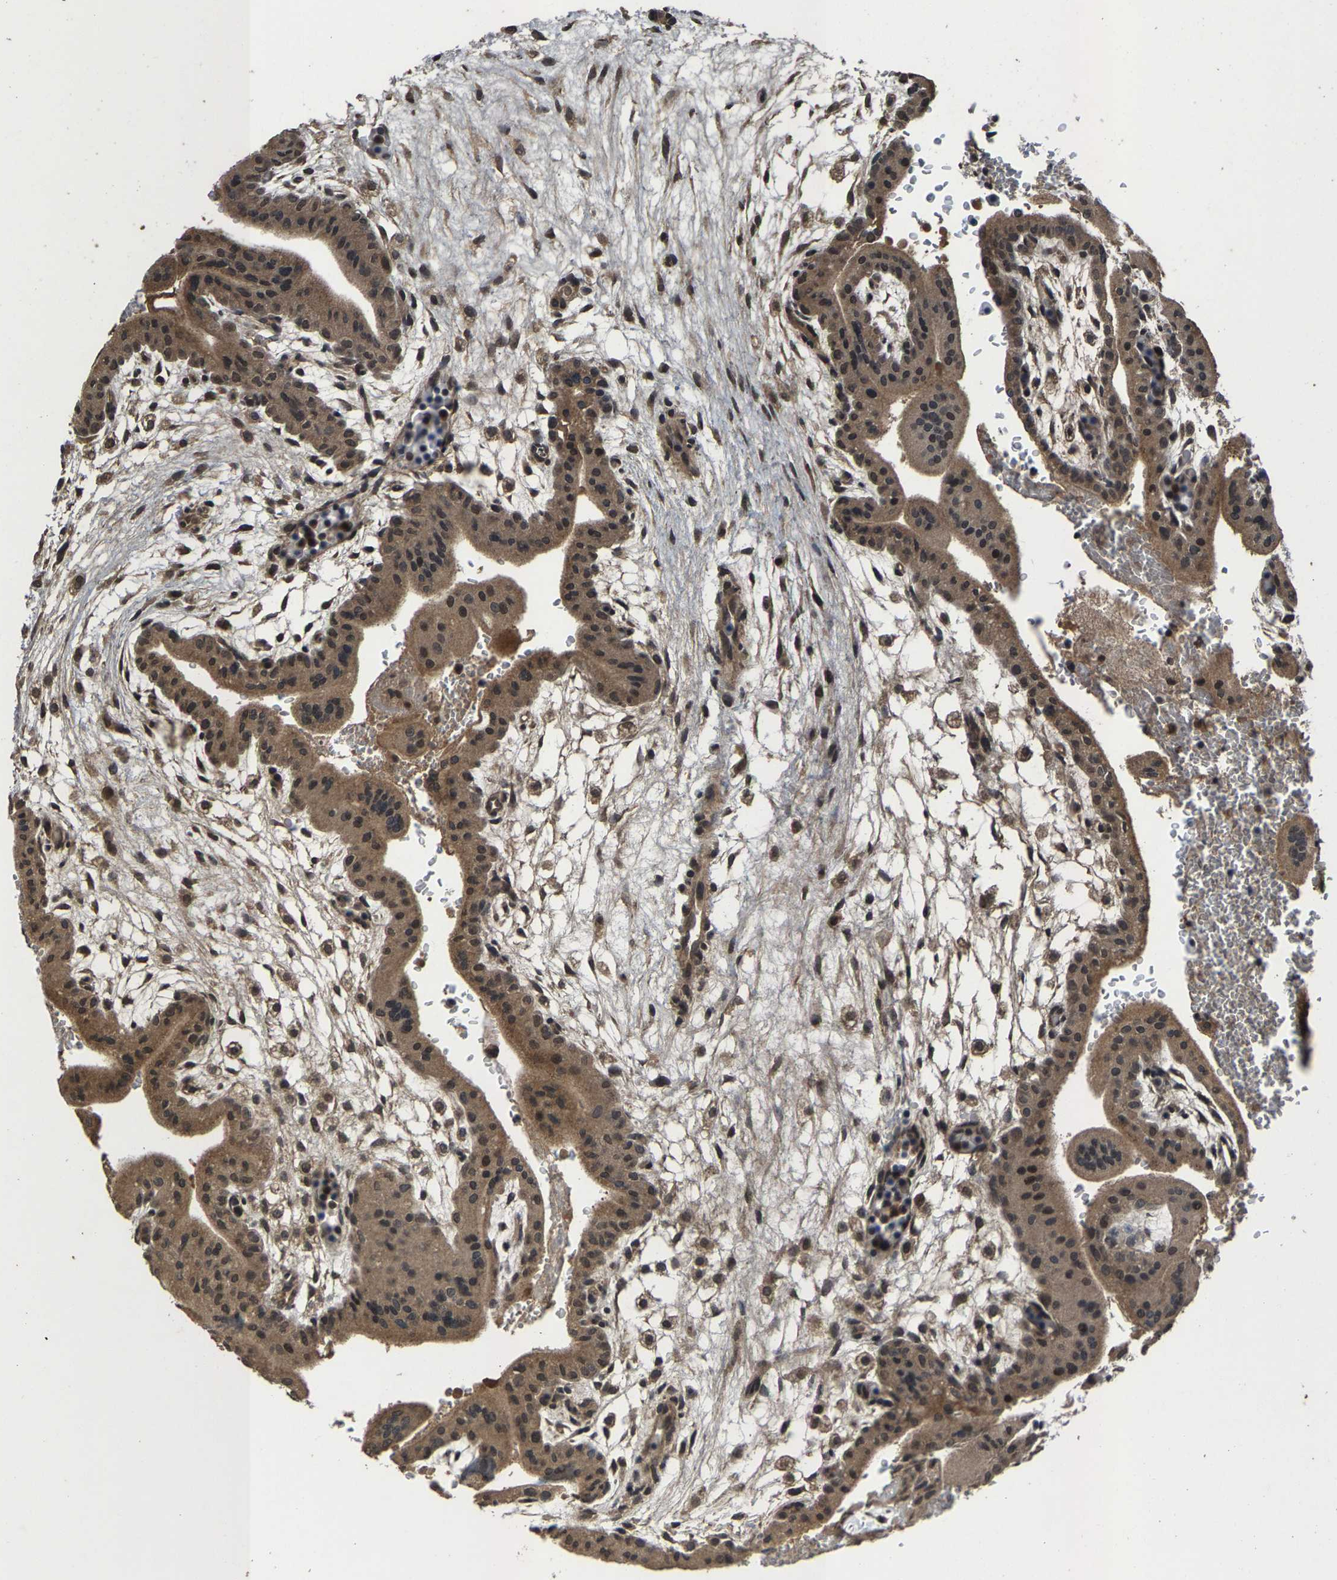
{"staining": {"intensity": "moderate", "quantity": ">75%", "location": "cytoplasmic/membranous,nuclear"}, "tissue": "placenta", "cell_type": "Decidual cells", "image_type": "normal", "snomed": [{"axis": "morphology", "description": "Normal tissue, NOS"}, {"axis": "topography", "description": "Placenta"}], "caption": "The histopathology image shows staining of normal placenta, revealing moderate cytoplasmic/membranous,nuclear protein positivity (brown color) within decidual cells.", "gene": "HUWE1", "patient": {"sex": "female", "age": 35}}